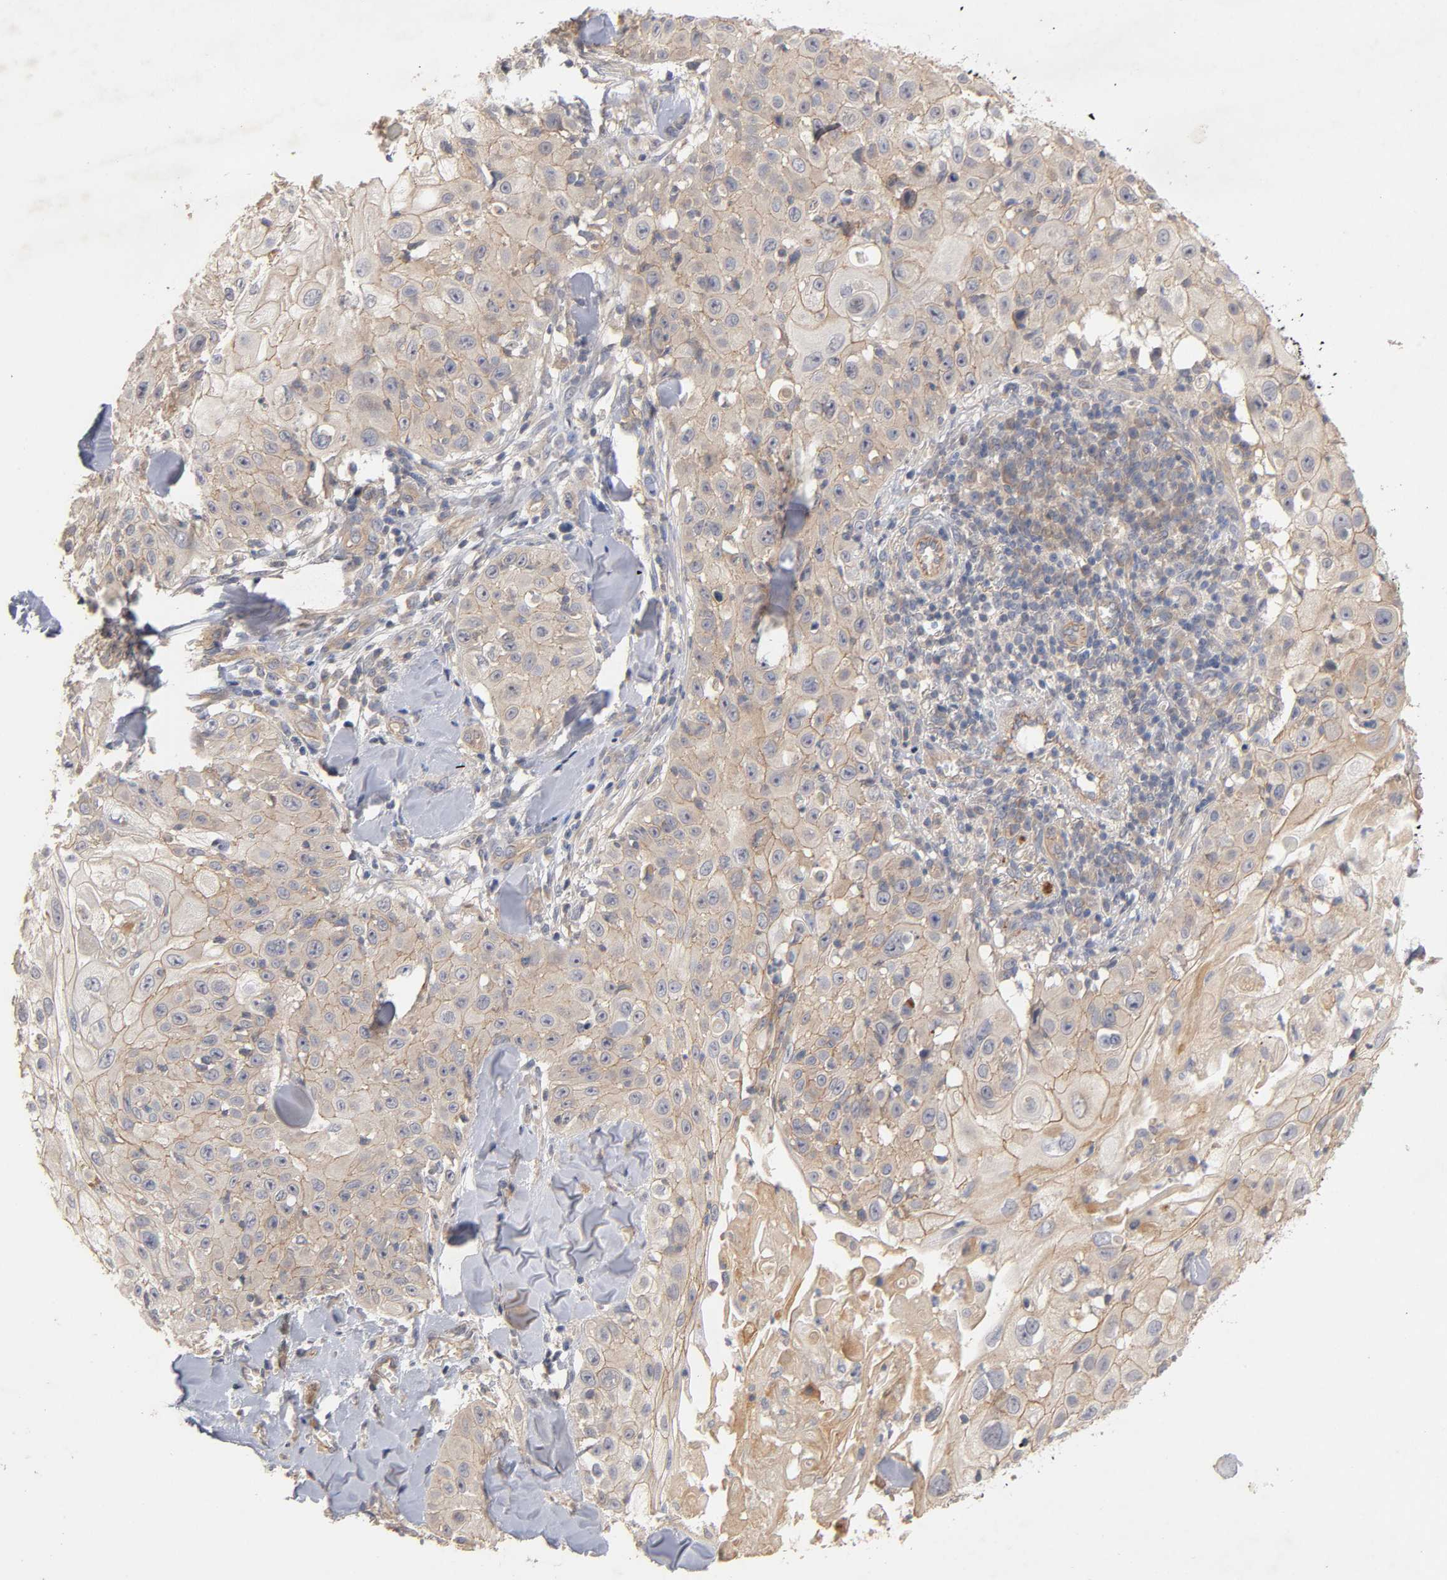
{"staining": {"intensity": "moderate", "quantity": ">75%", "location": "cytoplasmic/membranous"}, "tissue": "skin cancer", "cell_type": "Tumor cells", "image_type": "cancer", "snomed": [{"axis": "morphology", "description": "Squamous cell carcinoma, NOS"}, {"axis": "topography", "description": "Skin"}], "caption": "This is an image of IHC staining of skin cancer, which shows moderate staining in the cytoplasmic/membranous of tumor cells.", "gene": "PDZD11", "patient": {"sex": "male", "age": 86}}